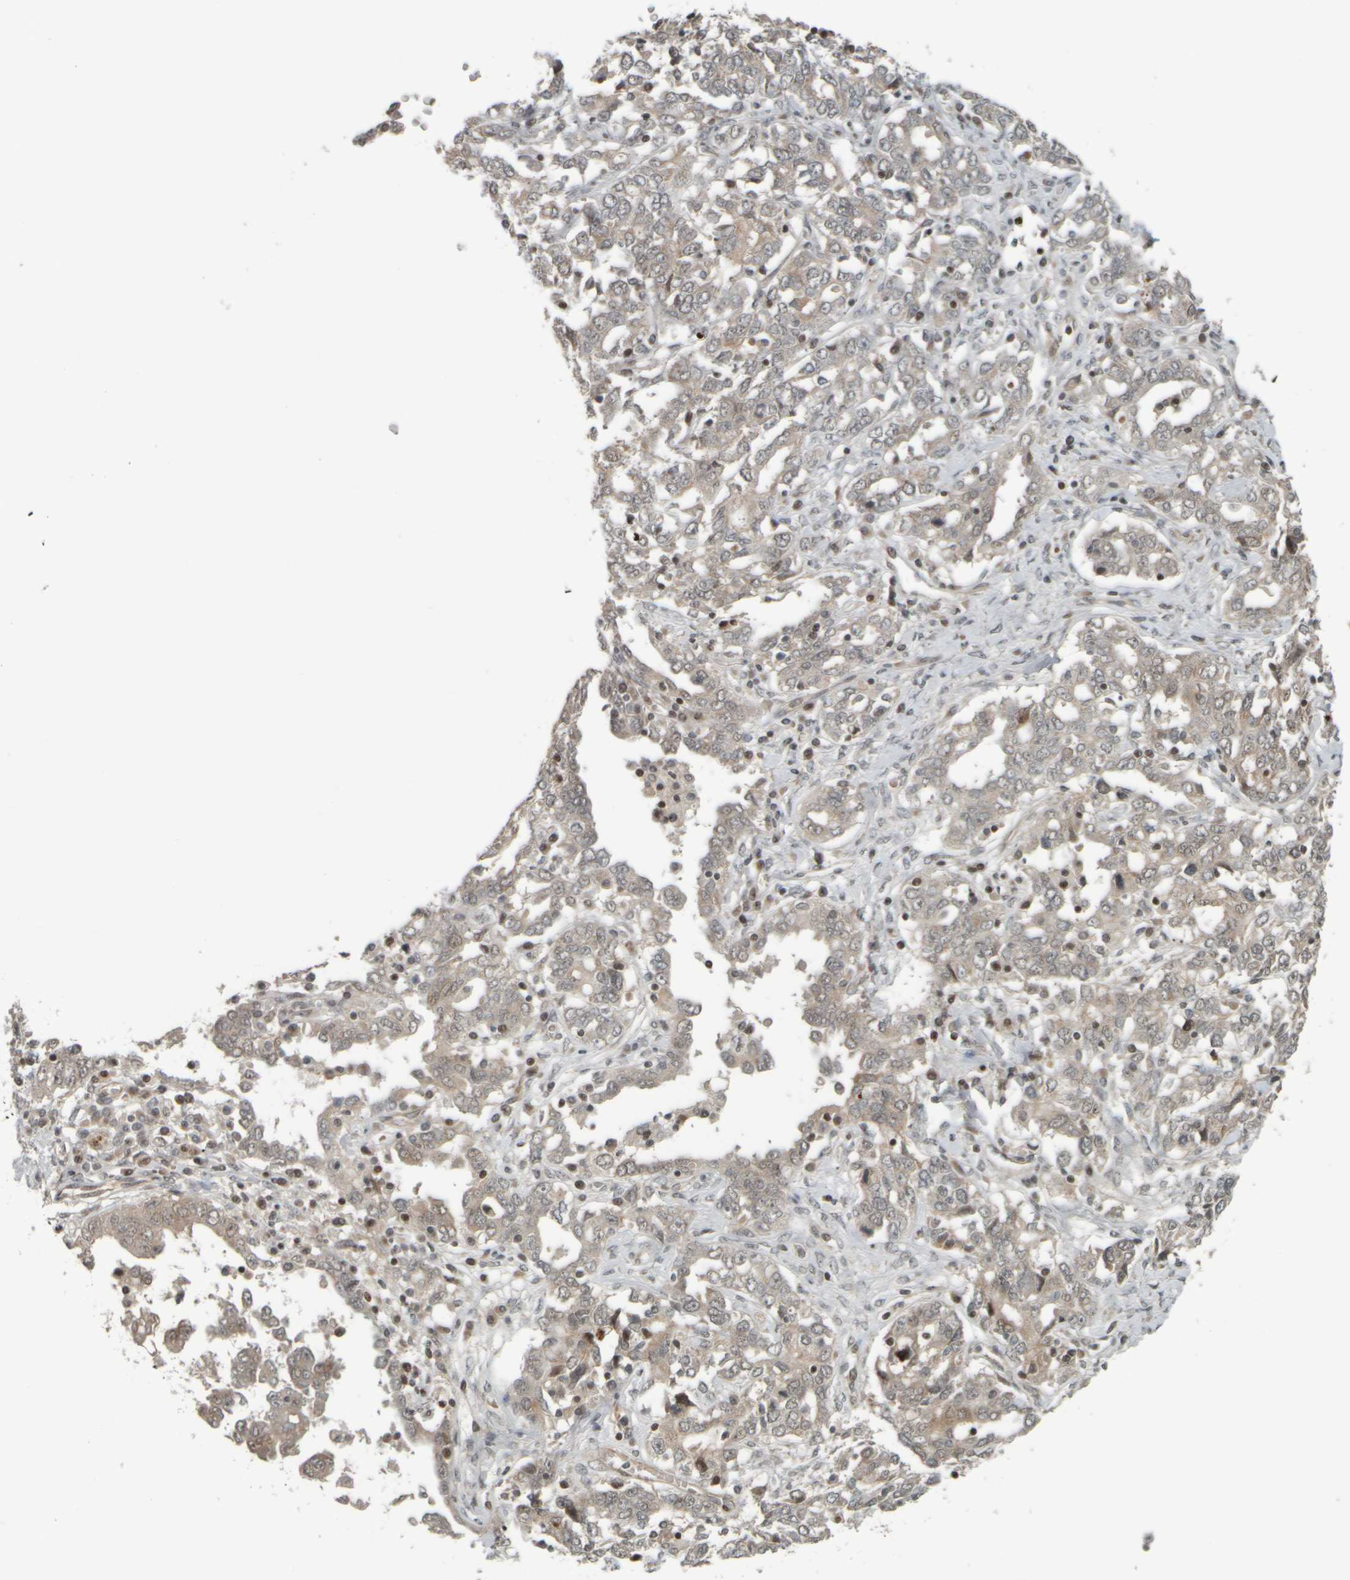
{"staining": {"intensity": "weak", "quantity": "25%-75%", "location": "cytoplasmic/membranous"}, "tissue": "ovarian cancer", "cell_type": "Tumor cells", "image_type": "cancer", "snomed": [{"axis": "morphology", "description": "Cystadenocarcinoma, mucinous, NOS"}, {"axis": "topography", "description": "Ovary"}], "caption": "A brown stain shows weak cytoplasmic/membranous staining of a protein in human mucinous cystadenocarcinoma (ovarian) tumor cells. The protein of interest is stained brown, and the nuclei are stained in blue (DAB IHC with brightfield microscopy, high magnification).", "gene": "NAPG", "patient": {"sex": "female", "age": 73}}